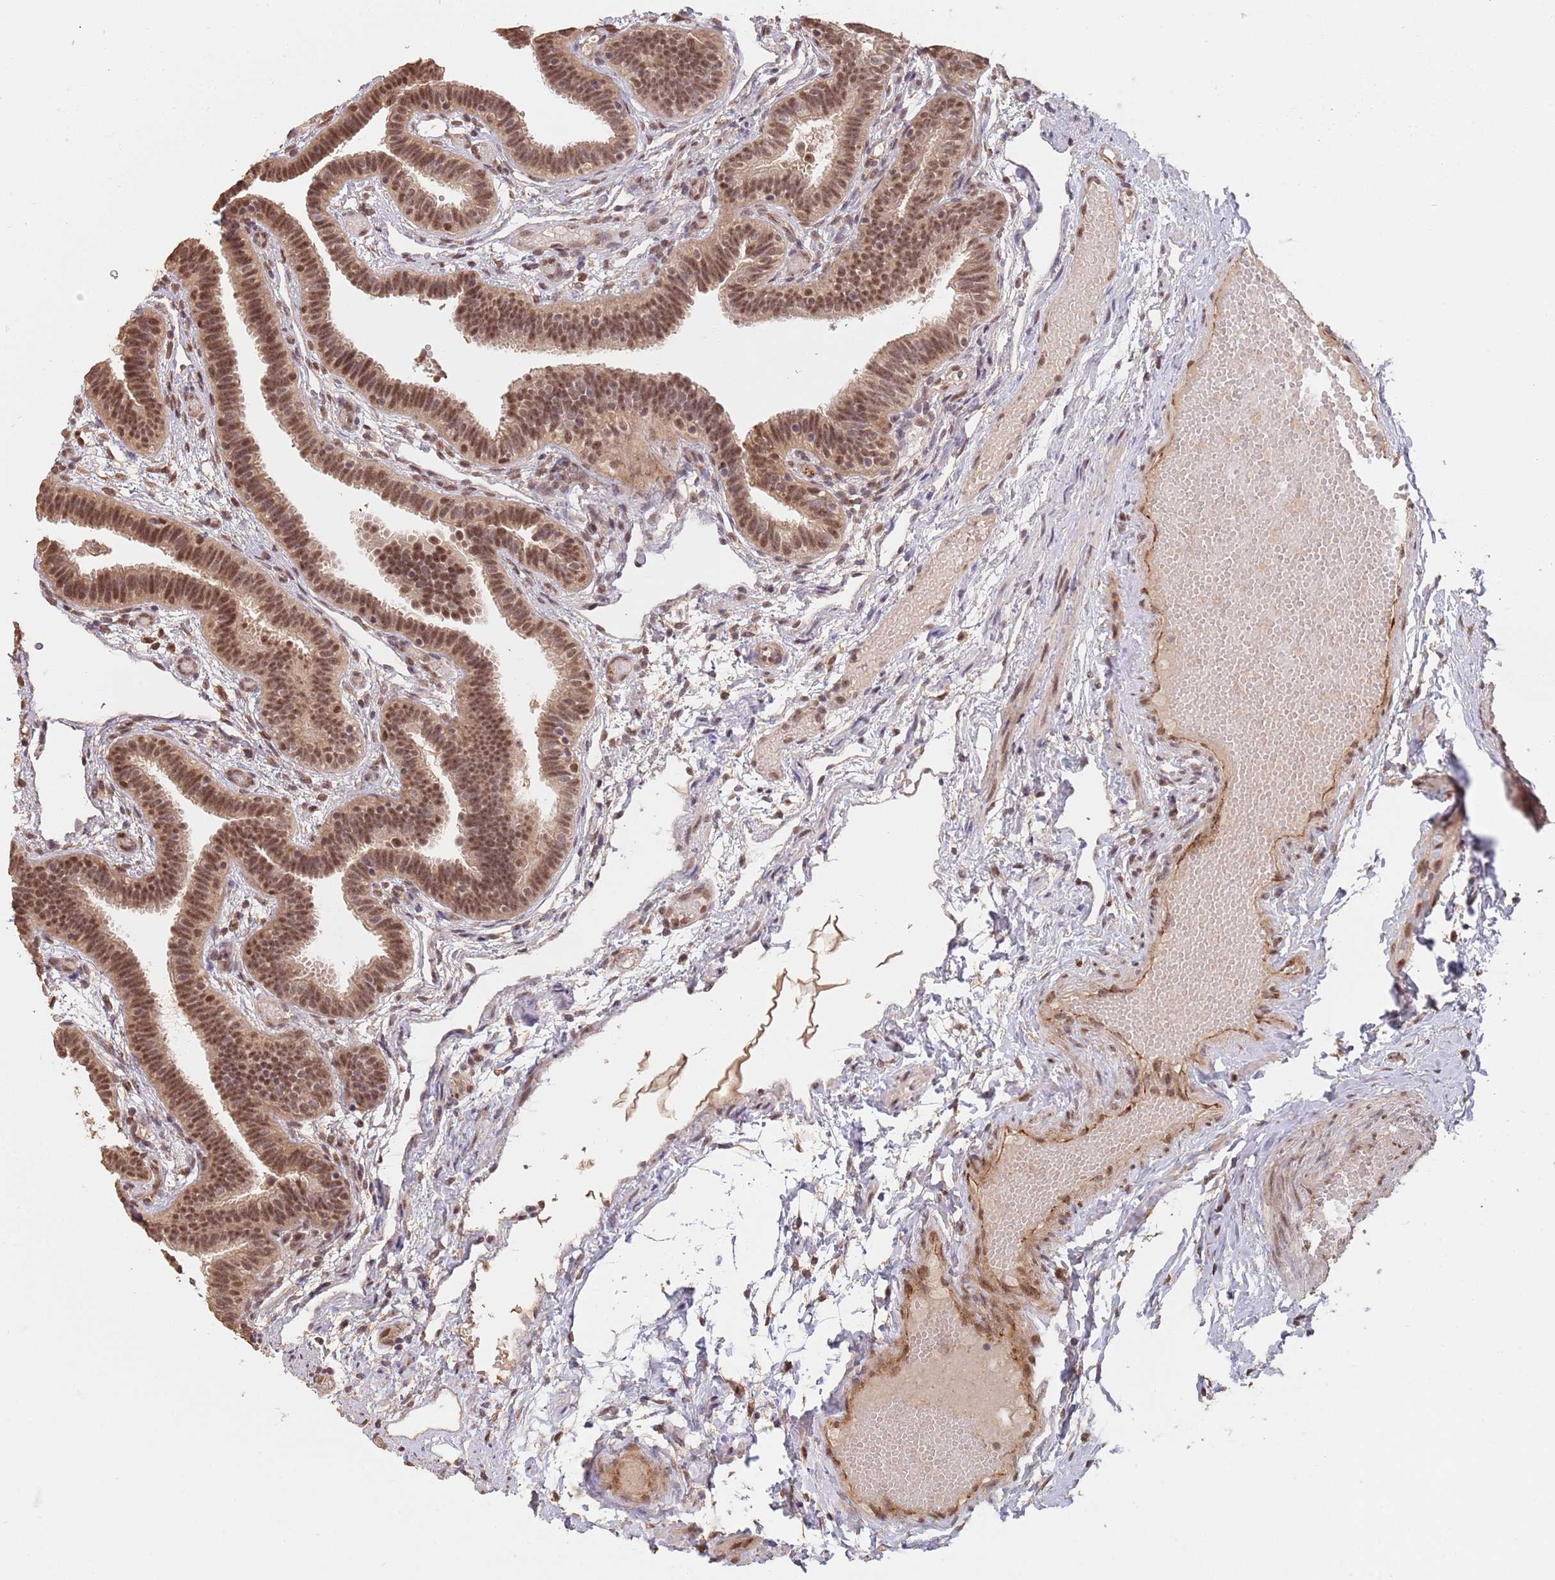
{"staining": {"intensity": "moderate", "quantity": ">75%", "location": "cytoplasmic/membranous,nuclear"}, "tissue": "fallopian tube", "cell_type": "Glandular cells", "image_type": "normal", "snomed": [{"axis": "morphology", "description": "Normal tissue, NOS"}, {"axis": "topography", "description": "Fallopian tube"}], "caption": "A medium amount of moderate cytoplasmic/membranous,nuclear expression is present in approximately >75% of glandular cells in benign fallopian tube.", "gene": "RFXANK", "patient": {"sex": "female", "age": 37}}